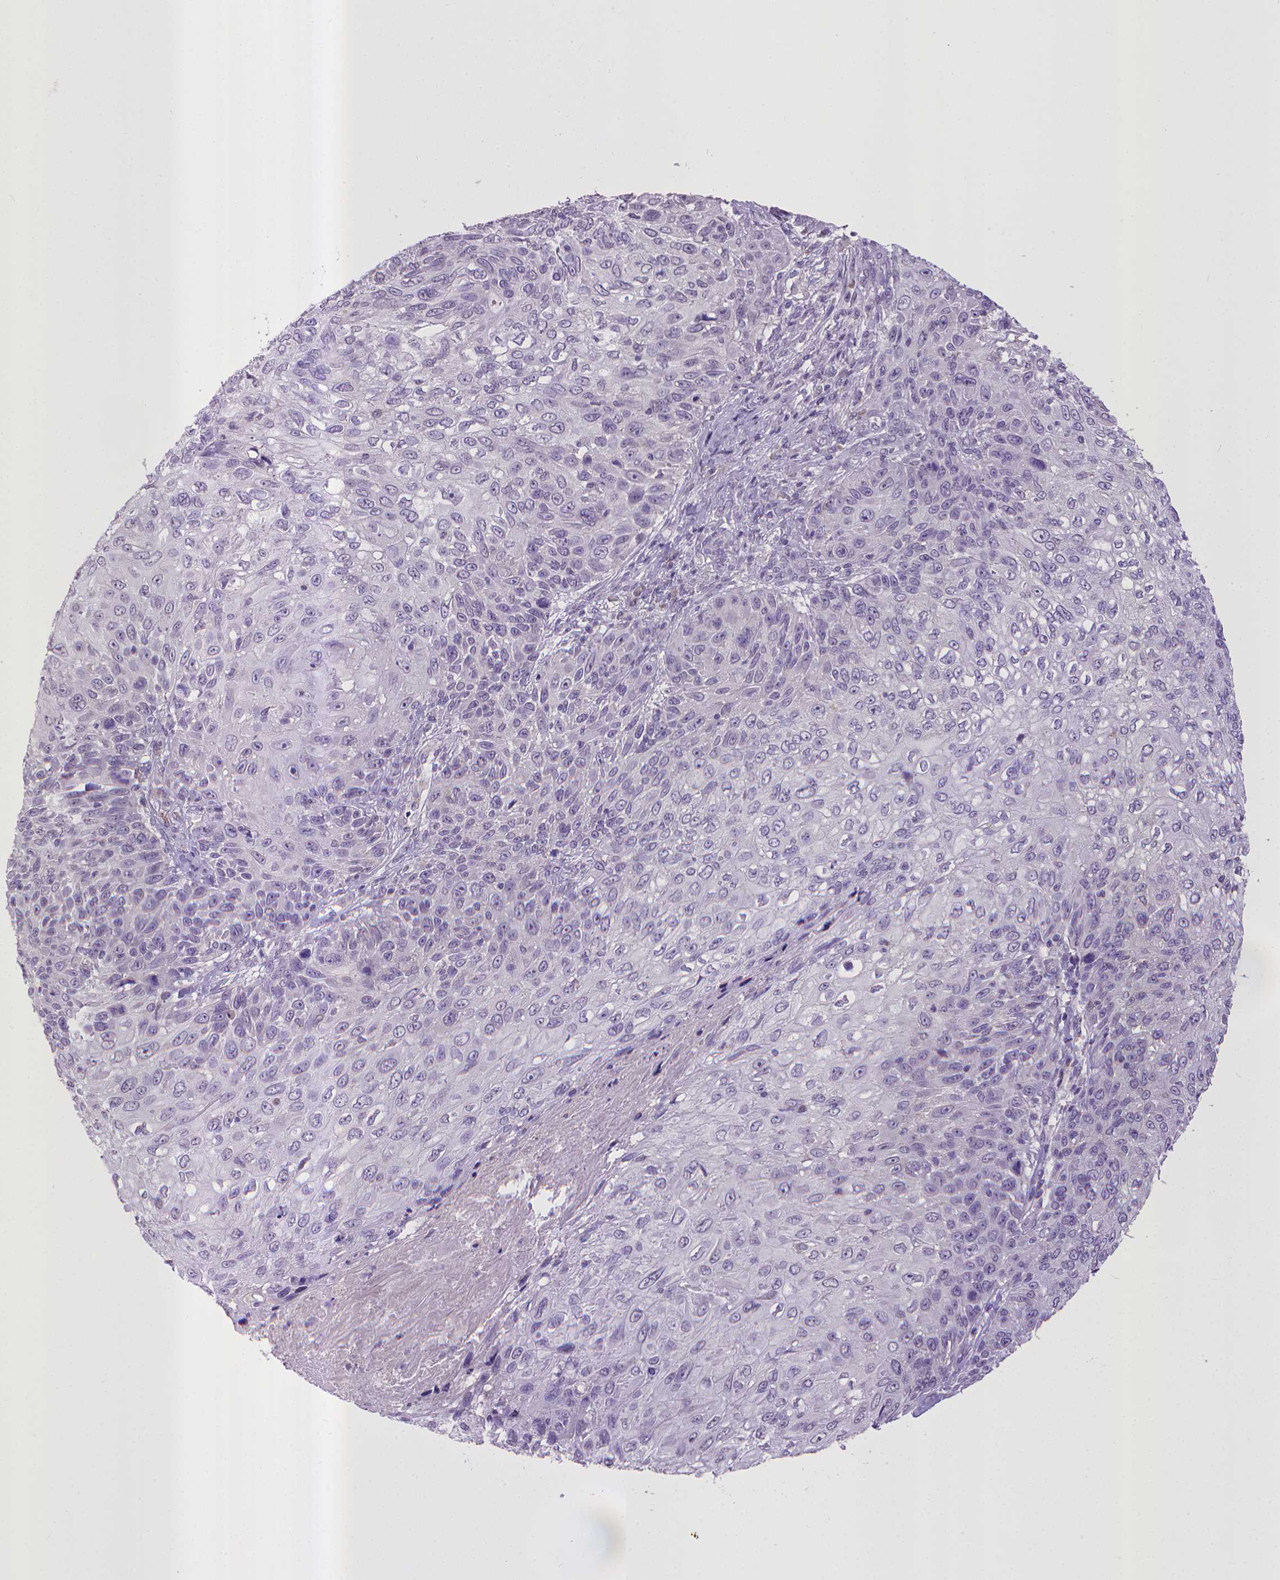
{"staining": {"intensity": "negative", "quantity": "none", "location": "none"}, "tissue": "skin cancer", "cell_type": "Tumor cells", "image_type": "cancer", "snomed": [{"axis": "morphology", "description": "Squamous cell carcinoma, NOS"}, {"axis": "topography", "description": "Skin"}], "caption": "High magnification brightfield microscopy of skin squamous cell carcinoma stained with DAB (brown) and counterstained with hematoxylin (blue): tumor cells show no significant staining.", "gene": "KMO", "patient": {"sex": "male", "age": 92}}